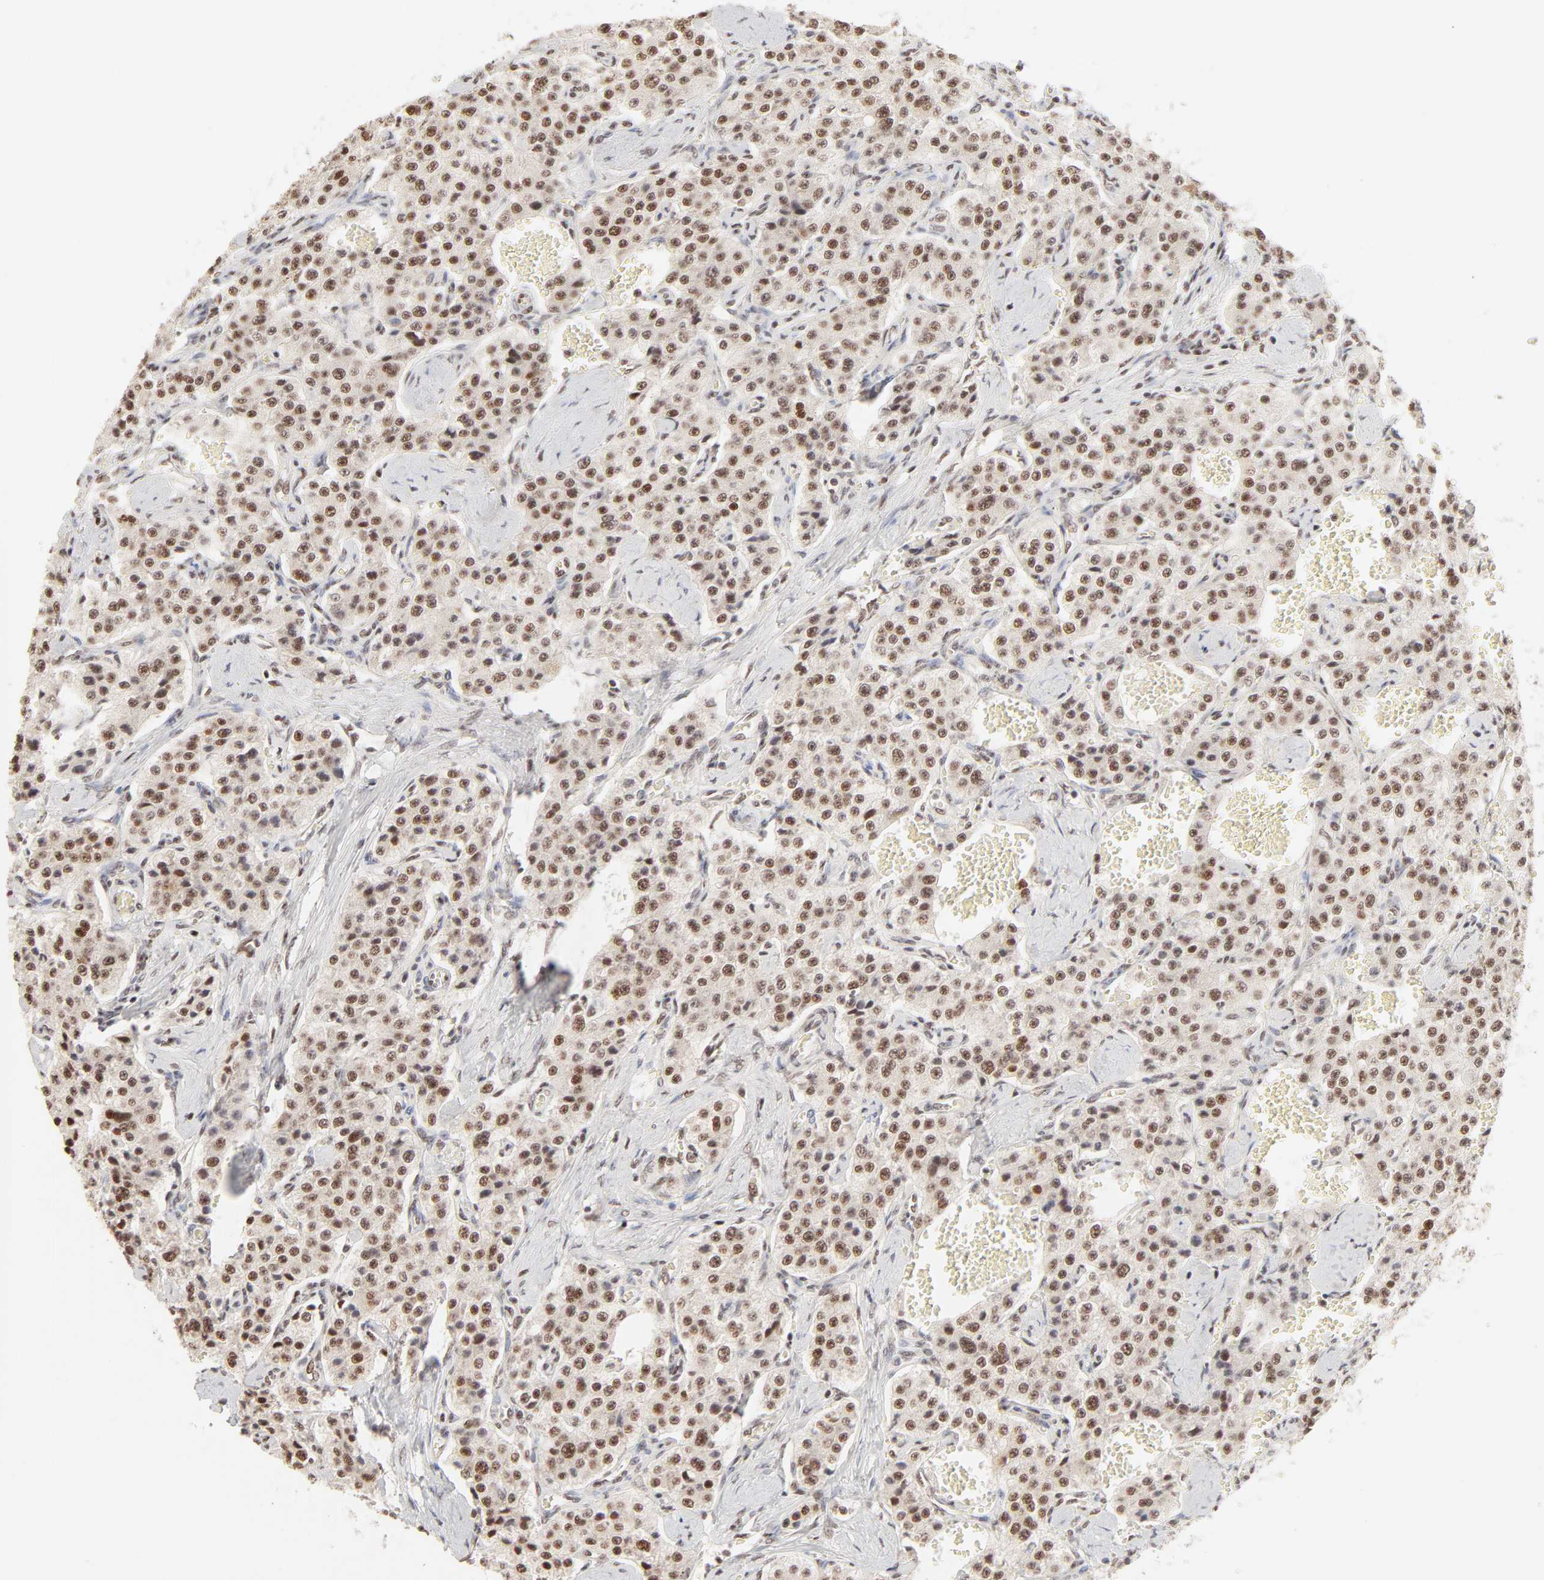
{"staining": {"intensity": "moderate", "quantity": ">75%", "location": "nuclear"}, "tissue": "carcinoid", "cell_type": "Tumor cells", "image_type": "cancer", "snomed": [{"axis": "morphology", "description": "Carcinoid, malignant, NOS"}, {"axis": "topography", "description": "Small intestine"}], "caption": "High-power microscopy captured an immunohistochemistry photomicrograph of carcinoid, revealing moderate nuclear staining in approximately >75% of tumor cells.", "gene": "TARDBP", "patient": {"sex": "male", "age": 52}}